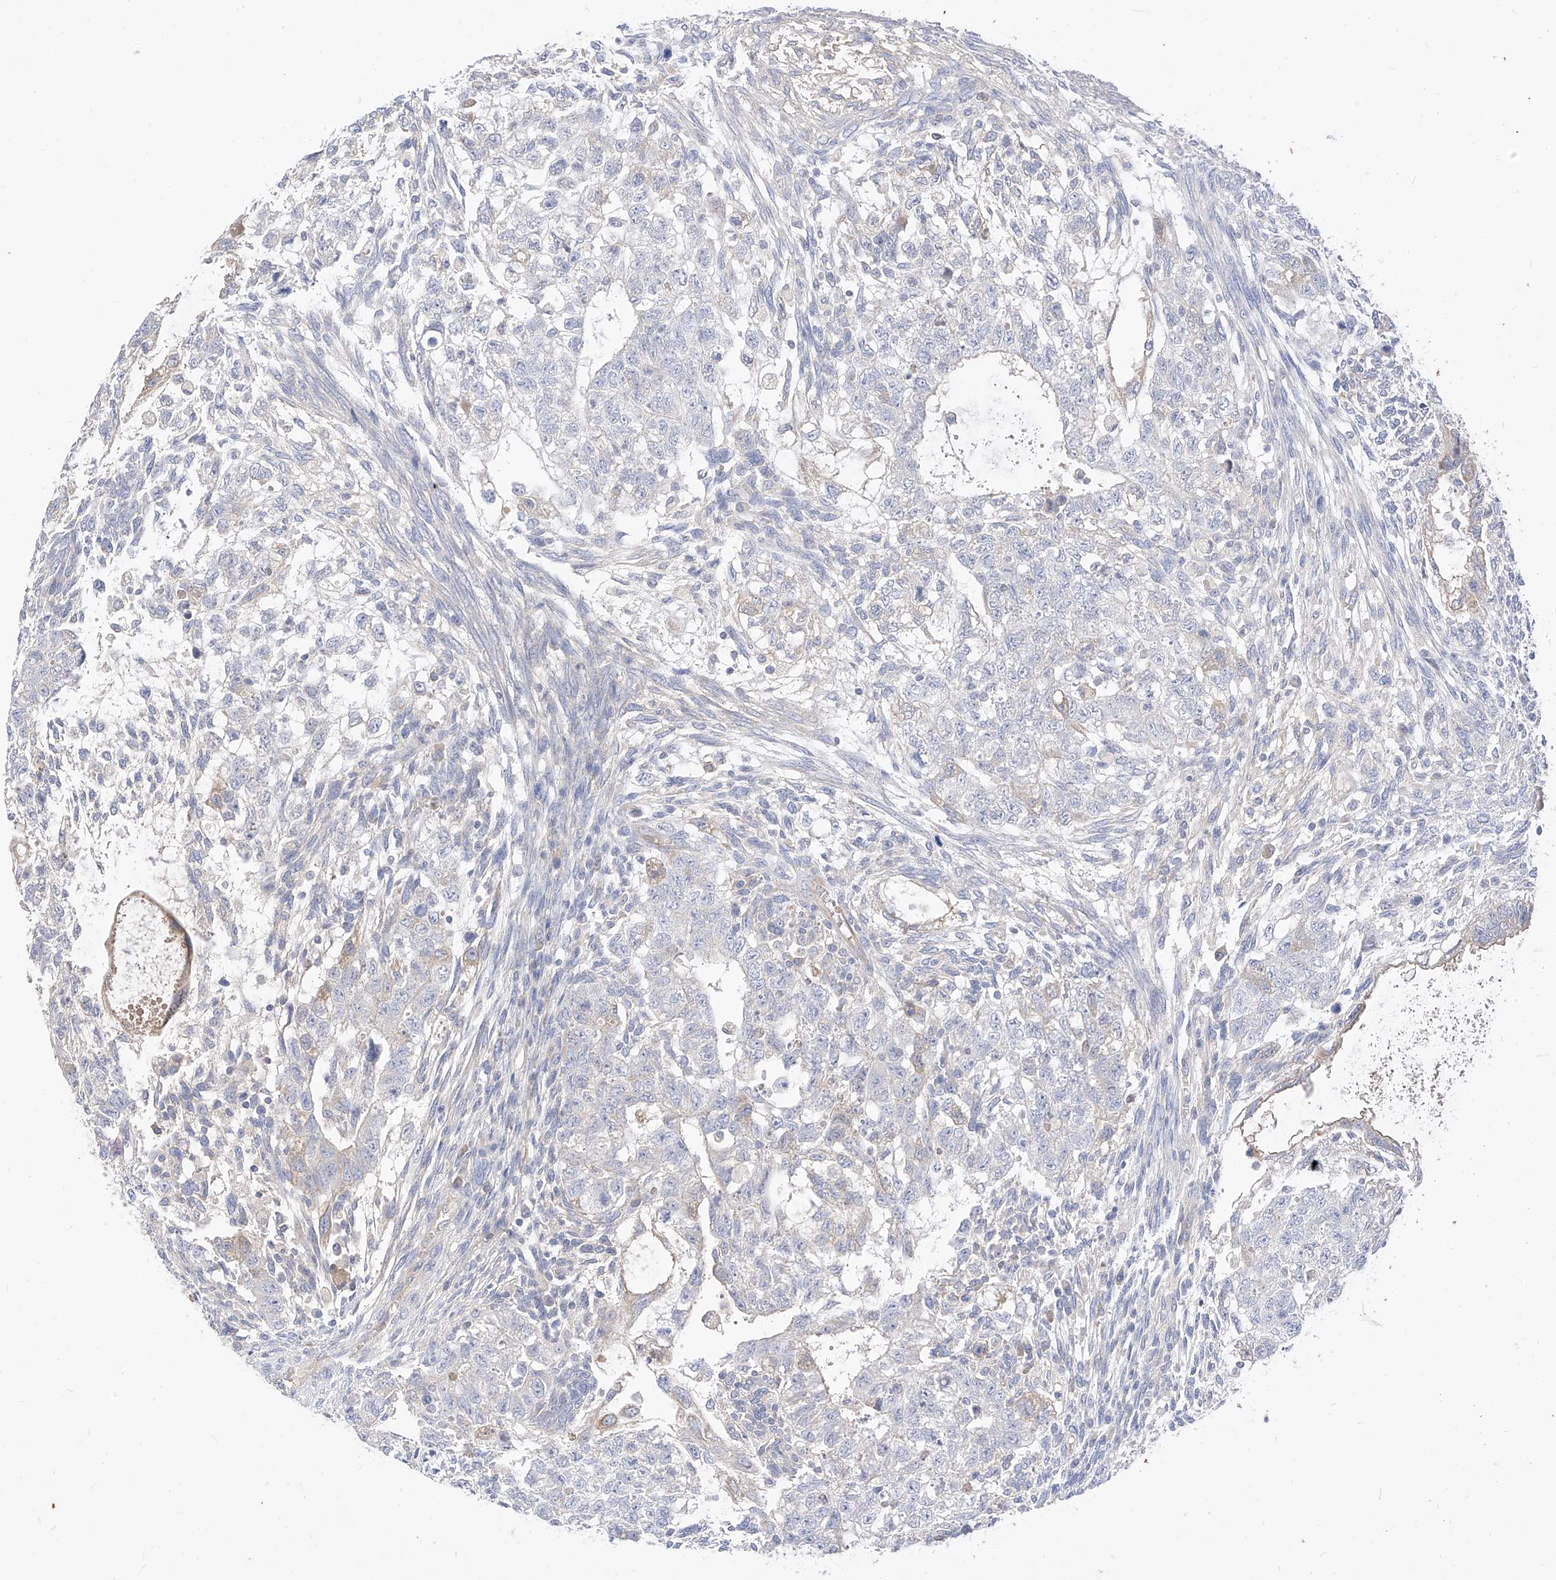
{"staining": {"intensity": "moderate", "quantity": "<25%", "location": "cytoplasmic/membranous"}, "tissue": "testis cancer", "cell_type": "Tumor cells", "image_type": "cancer", "snomed": [{"axis": "morphology", "description": "Carcinoma, Embryonal, NOS"}, {"axis": "topography", "description": "Testis"}], "caption": "Immunohistochemical staining of human testis cancer (embryonal carcinoma) shows low levels of moderate cytoplasmic/membranous protein positivity in approximately <25% of tumor cells.", "gene": "RASA2", "patient": {"sex": "male", "age": 37}}